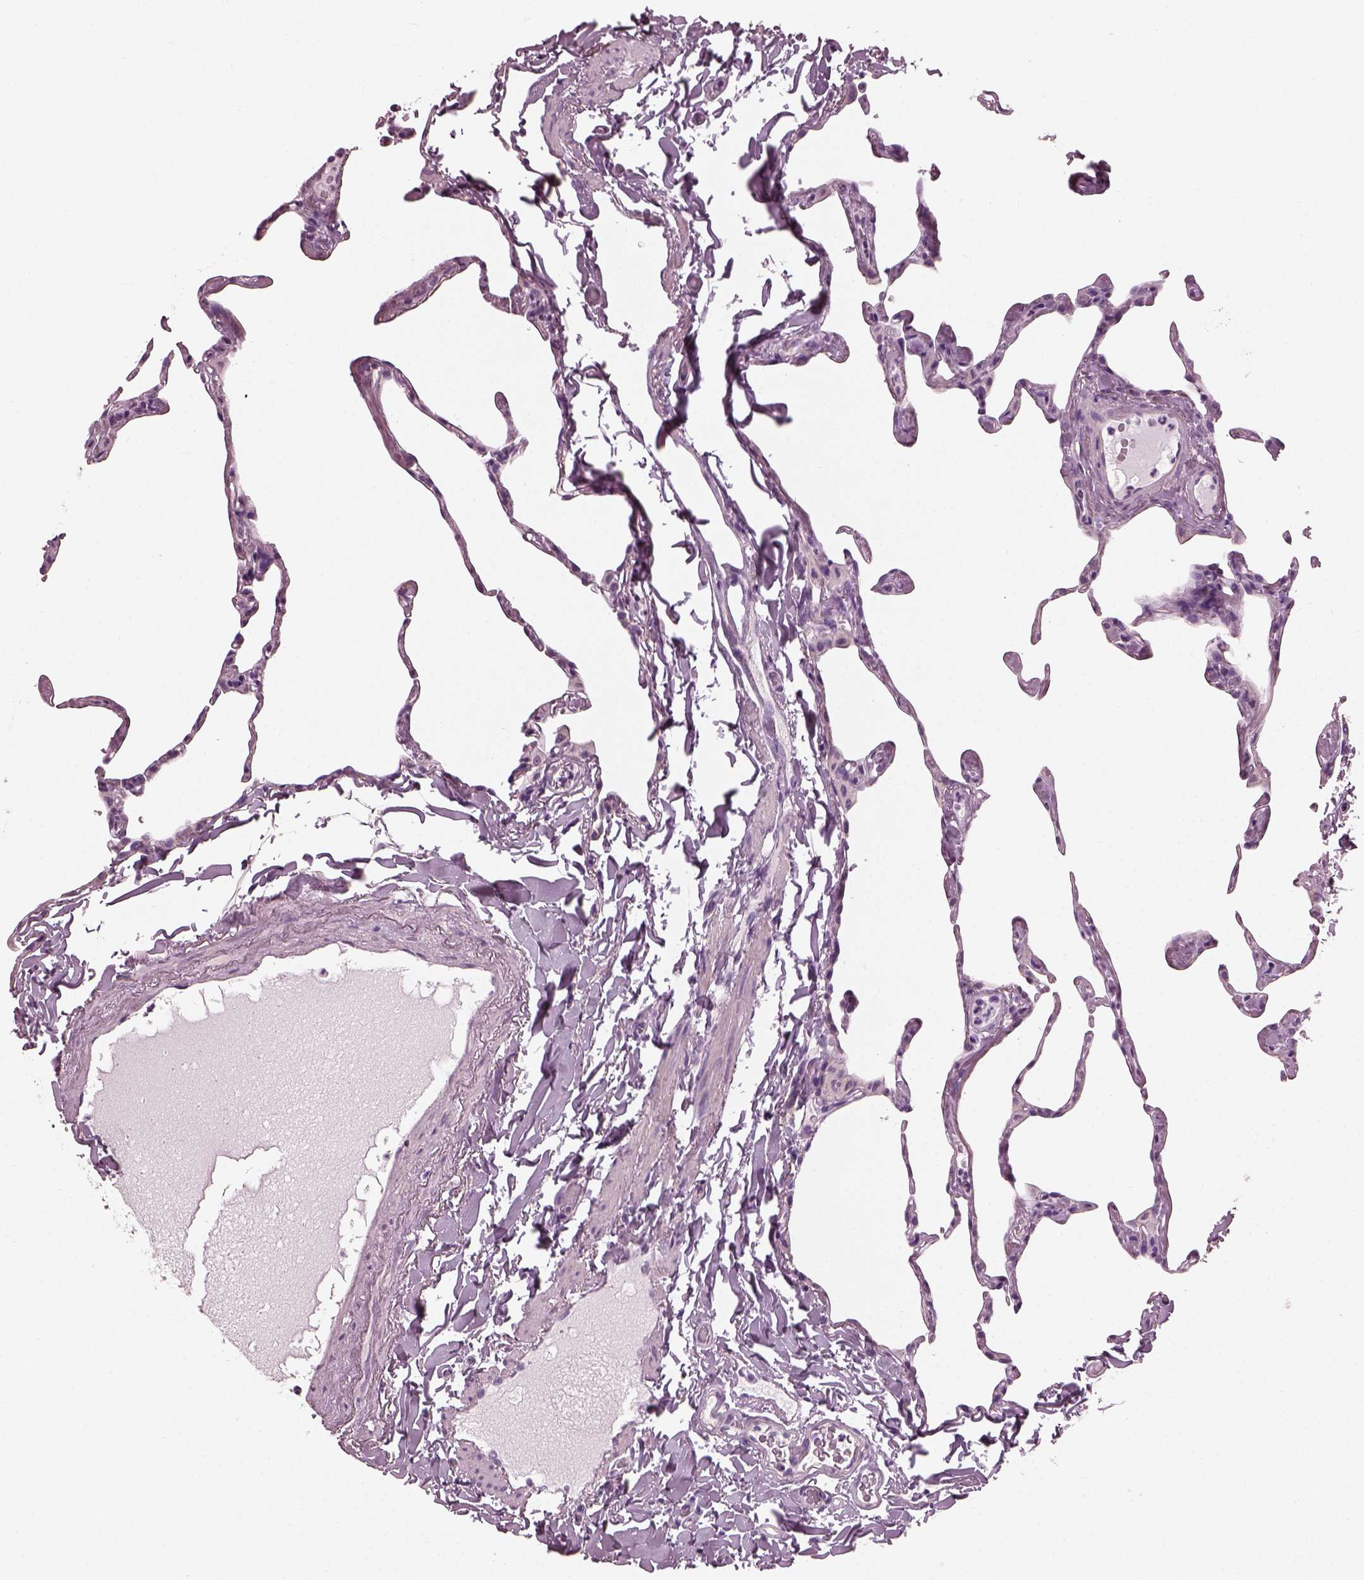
{"staining": {"intensity": "negative", "quantity": "none", "location": "none"}, "tissue": "lung", "cell_type": "Alveolar cells", "image_type": "normal", "snomed": [{"axis": "morphology", "description": "Normal tissue, NOS"}, {"axis": "topography", "description": "Lung"}], "caption": "This image is of benign lung stained with IHC to label a protein in brown with the nuclei are counter-stained blue. There is no positivity in alveolar cells.", "gene": "BFSP1", "patient": {"sex": "male", "age": 65}}